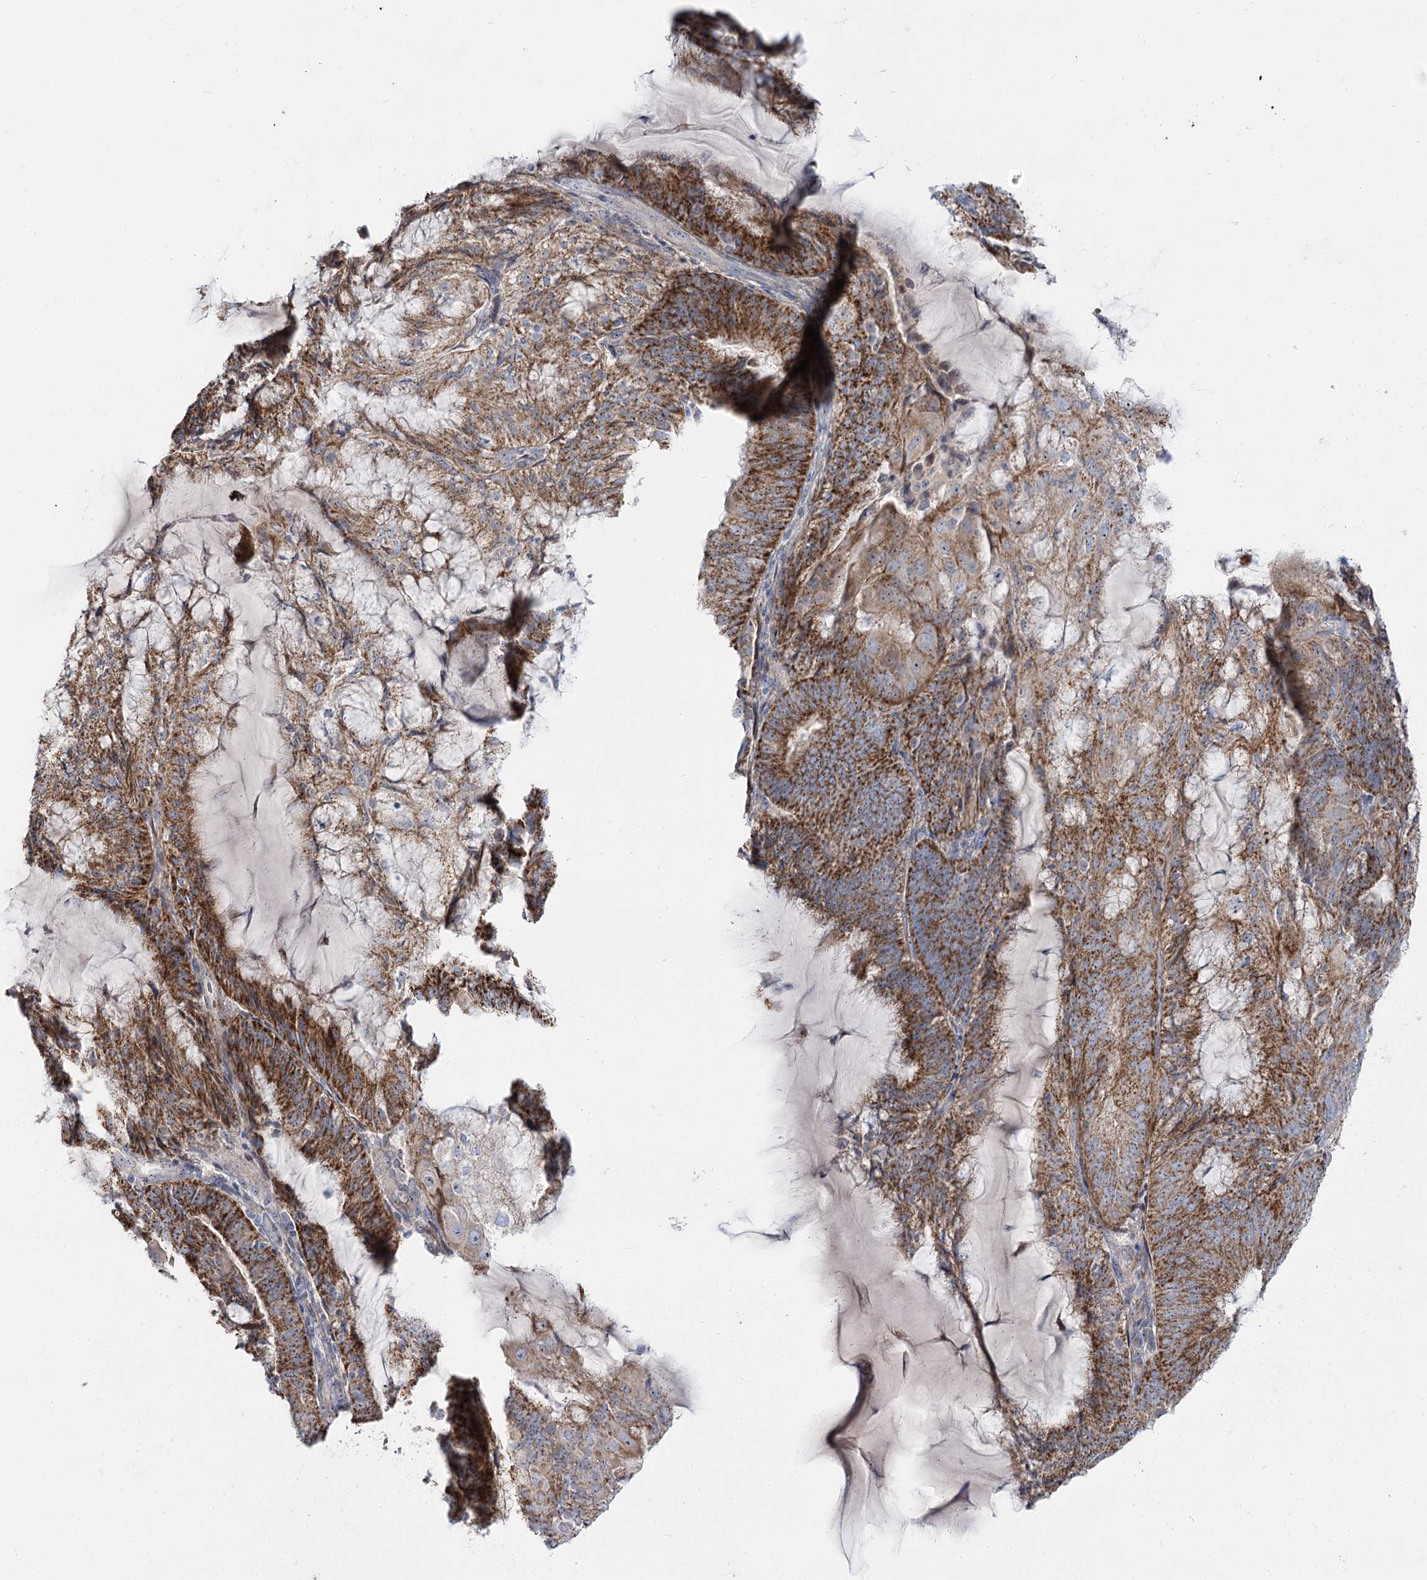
{"staining": {"intensity": "moderate", "quantity": ">75%", "location": "cytoplasmic/membranous"}, "tissue": "endometrial cancer", "cell_type": "Tumor cells", "image_type": "cancer", "snomed": [{"axis": "morphology", "description": "Adenocarcinoma, NOS"}, {"axis": "topography", "description": "Endometrium"}], "caption": "This micrograph exhibits immunohistochemistry (IHC) staining of endometrial cancer, with medium moderate cytoplasmic/membranous positivity in about >75% of tumor cells.", "gene": "SUOX", "patient": {"sex": "female", "age": 81}}